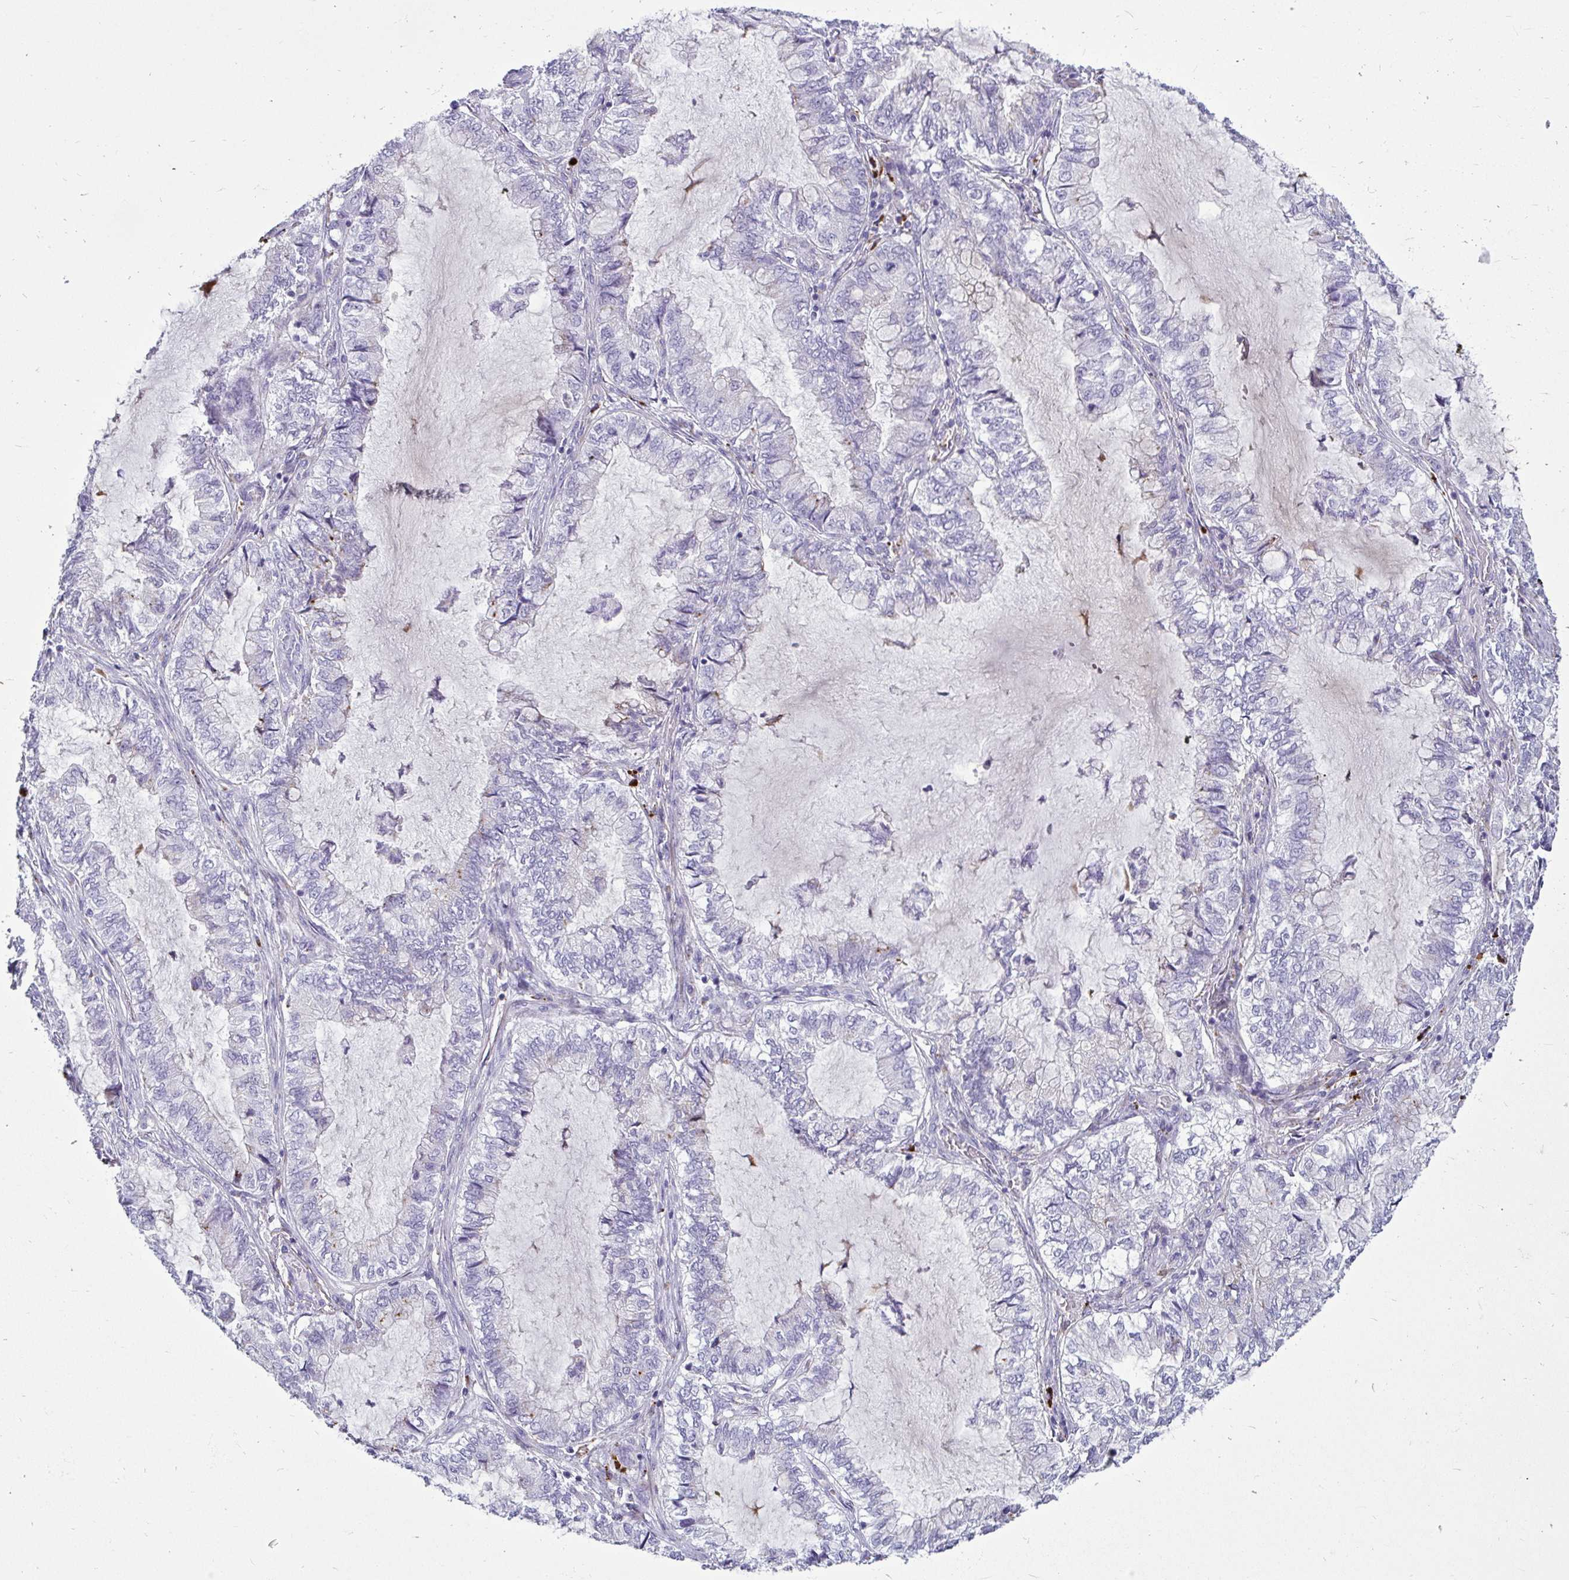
{"staining": {"intensity": "negative", "quantity": "none", "location": "none"}, "tissue": "lung cancer", "cell_type": "Tumor cells", "image_type": "cancer", "snomed": [{"axis": "morphology", "description": "Adenocarcinoma, NOS"}, {"axis": "topography", "description": "Lymph node"}, {"axis": "topography", "description": "Lung"}], "caption": "Human adenocarcinoma (lung) stained for a protein using immunohistochemistry (IHC) displays no staining in tumor cells.", "gene": "CTSZ", "patient": {"sex": "male", "age": 66}}